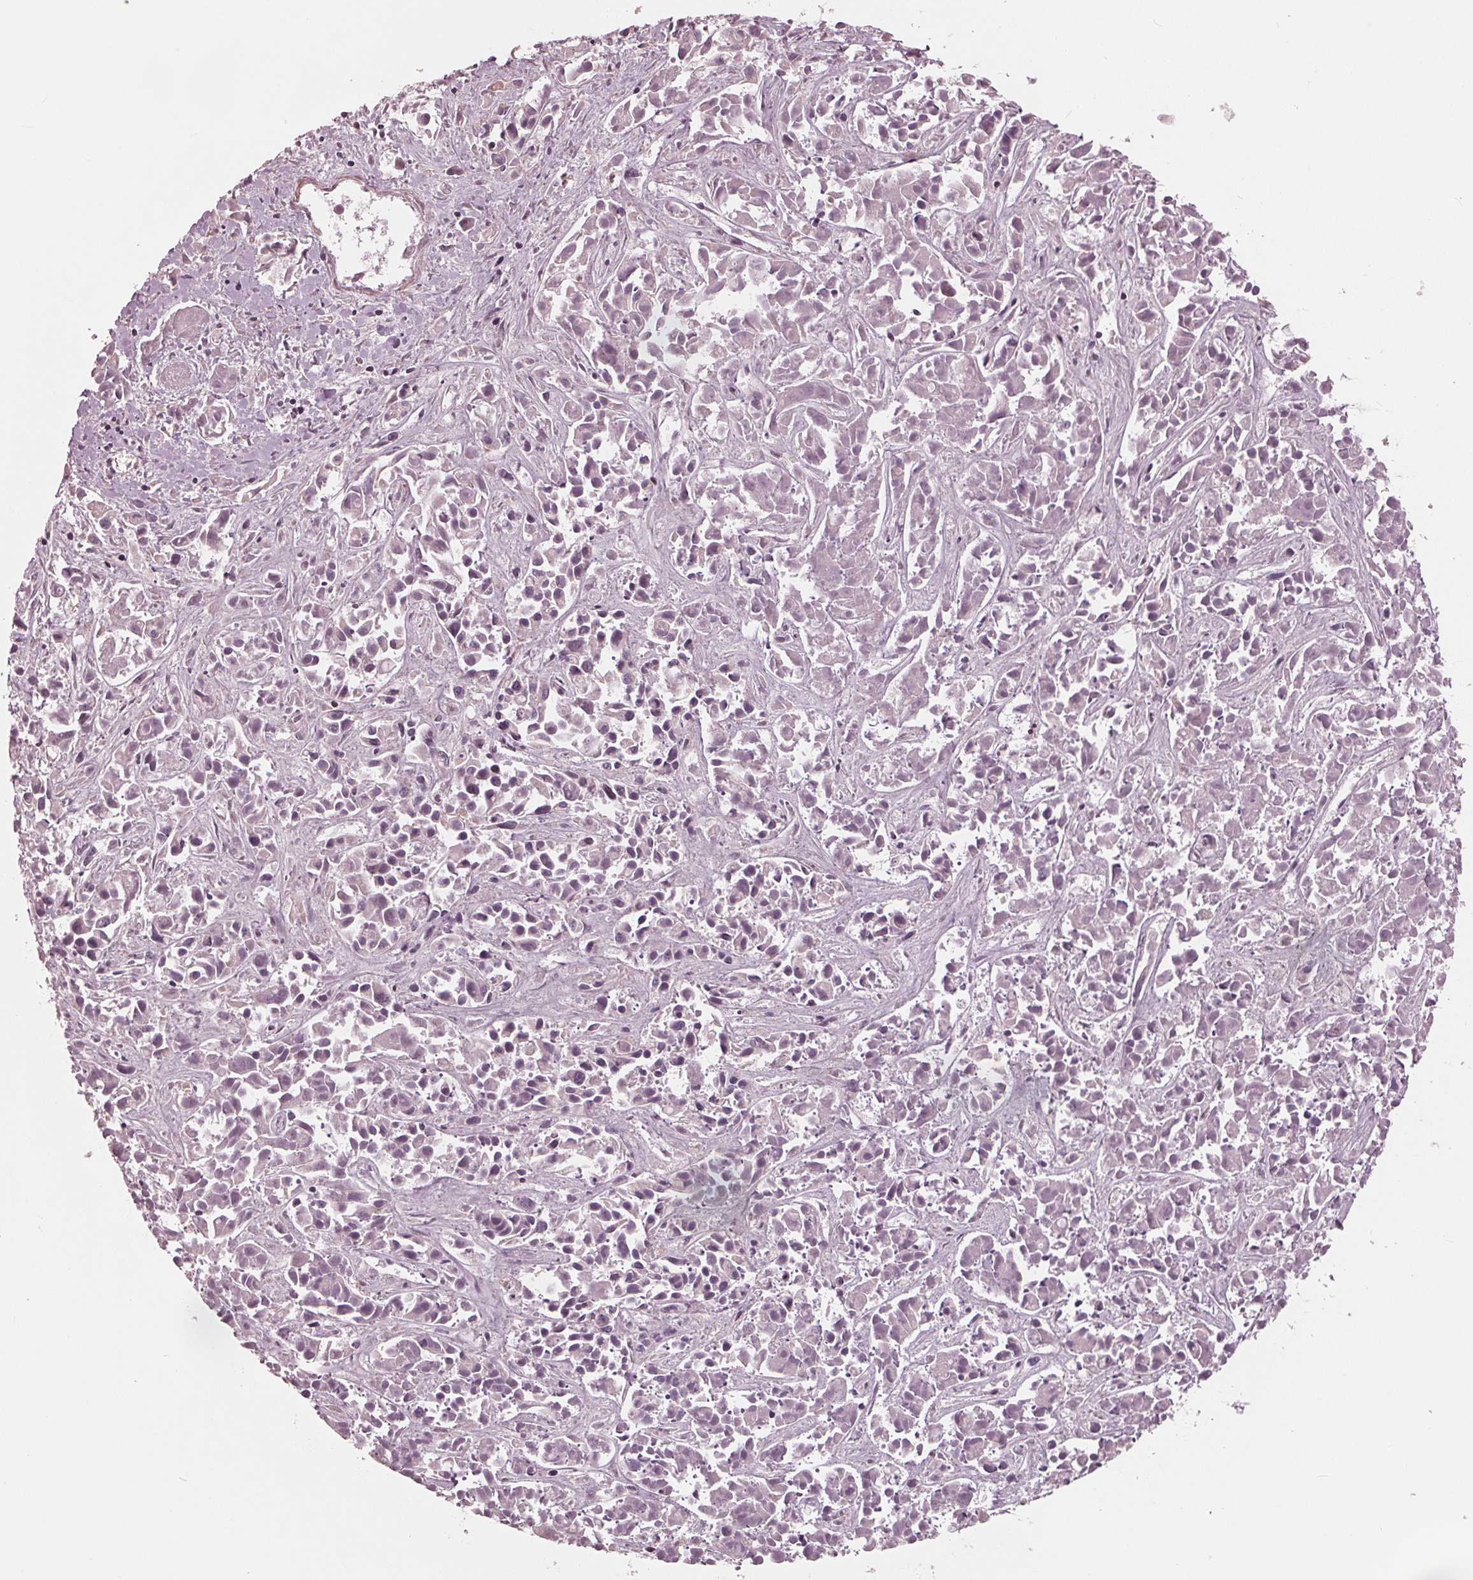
{"staining": {"intensity": "negative", "quantity": "none", "location": "none"}, "tissue": "liver cancer", "cell_type": "Tumor cells", "image_type": "cancer", "snomed": [{"axis": "morphology", "description": "Cholangiocarcinoma"}, {"axis": "topography", "description": "Liver"}], "caption": "IHC of liver cholangiocarcinoma reveals no staining in tumor cells.", "gene": "ING3", "patient": {"sex": "female", "age": 81}}